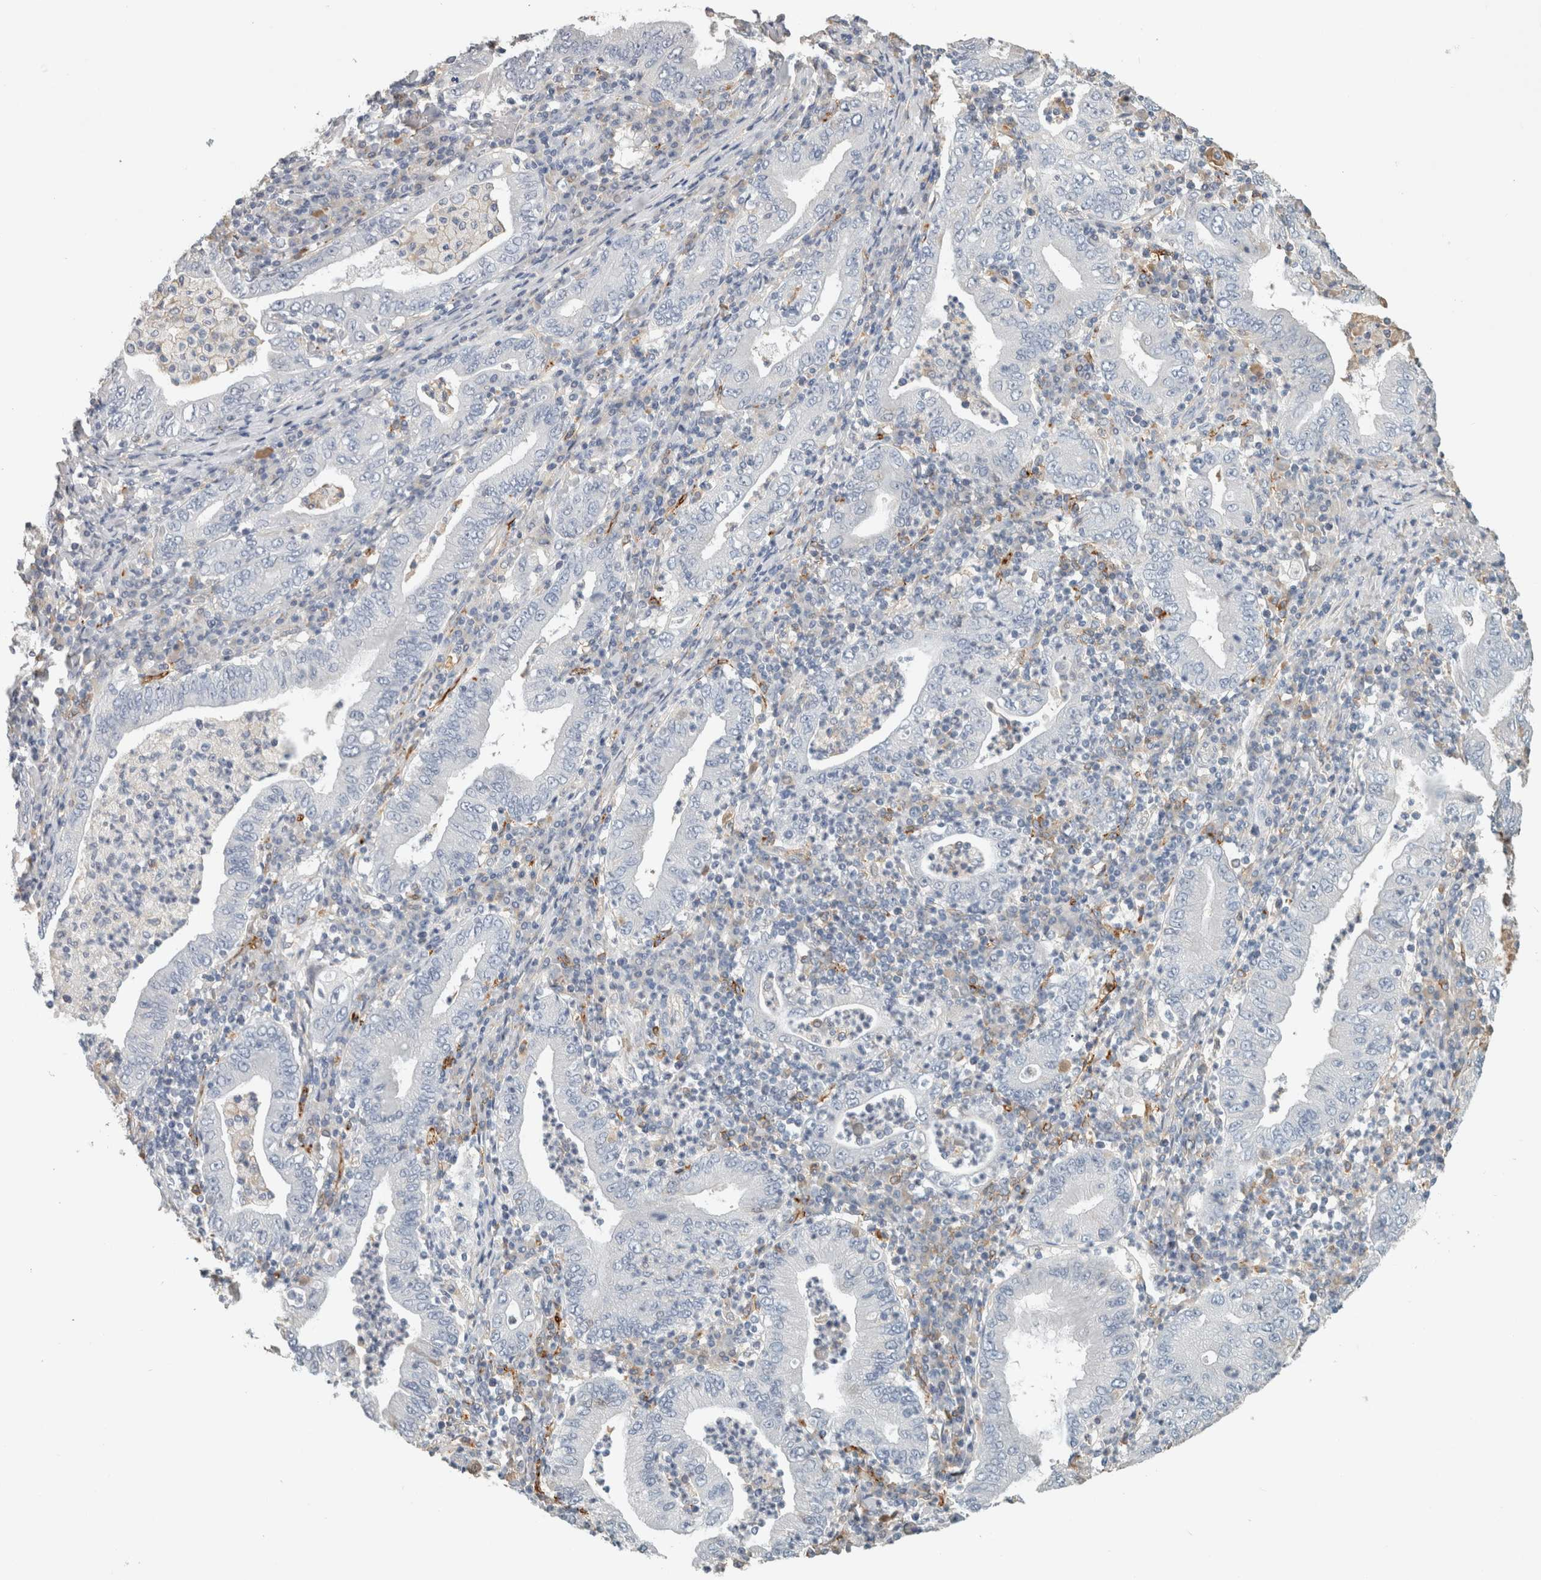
{"staining": {"intensity": "negative", "quantity": "none", "location": "none"}, "tissue": "stomach cancer", "cell_type": "Tumor cells", "image_type": "cancer", "snomed": [{"axis": "morphology", "description": "Normal tissue, NOS"}, {"axis": "morphology", "description": "Adenocarcinoma, NOS"}, {"axis": "topography", "description": "Esophagus"}, {"axis": "topography", "description": "Stomach, upper"}, {"axis": "topography", "description": "Peripheral nerve tissue"}], "caption": "Immunohistochemistry micrograph of neoplastic tissue: stomach adenocarcinoma stained with DAB (3,3'-diaminobenzidine) displays no significant protein expression in tumor cells. Nuclei are stained in blue.", "gene": "CD36", "patient": {"sex": "male", "age": 62}}